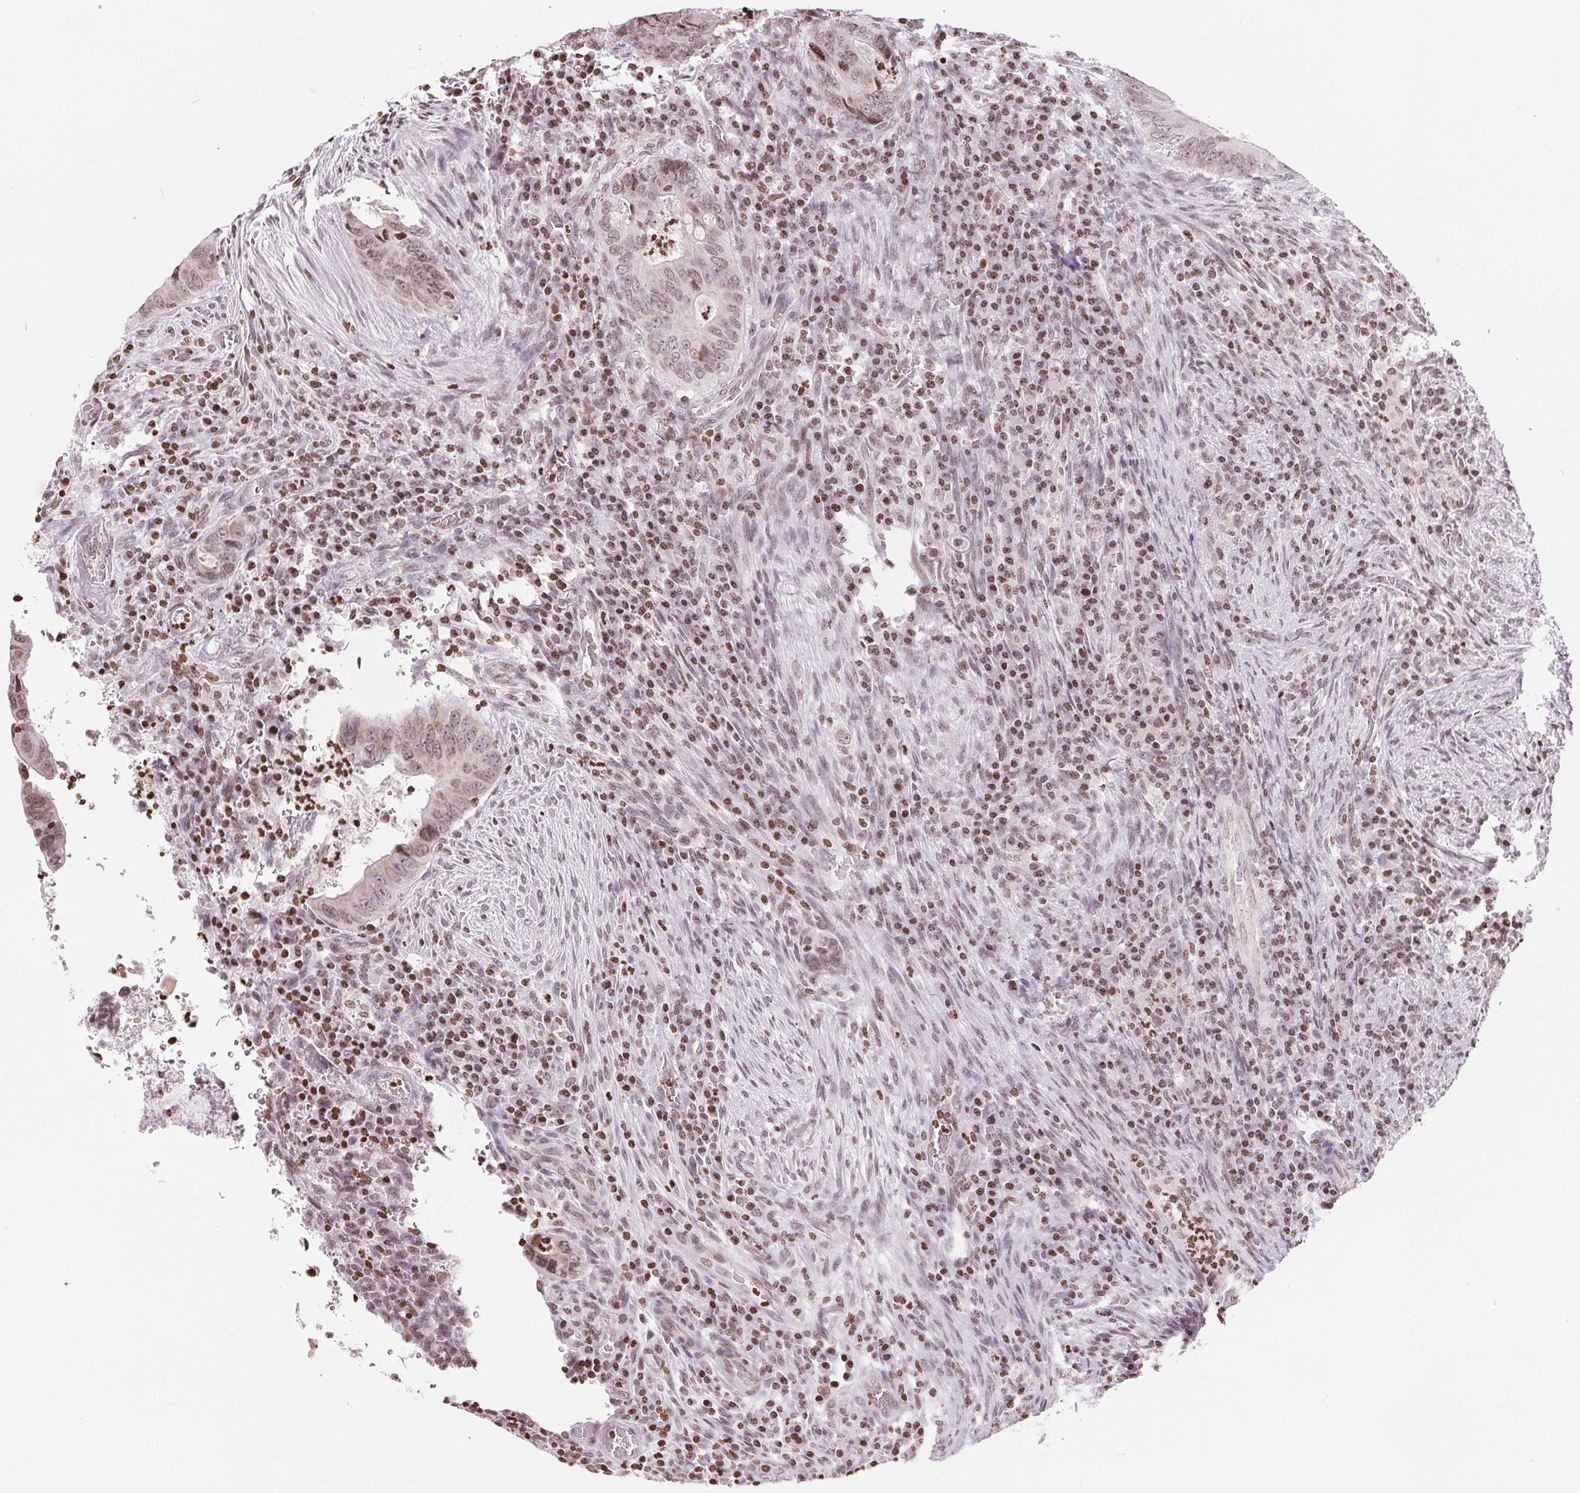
{"staining": {"intensity": "moderate", "quantity": ">75%", "location": "nuclear"}, "tissue": "colorectal cancer", "cell_type": "Tumor cells", "image_type": "cancer", "snomed": [{"axis": "morphology", "description": "Adenocarcinoma, NOS"}, {"axis": "topography", "description": "Colon"}], "caption": "Approximately >75% of tumor cells in colorectal adenocarcinoma reveal moderate nuclear protein staining as visualized by brown immunohistochemical staining.", "gene": "SMIM12", "patient": {"sex": "female", "age": 74}}